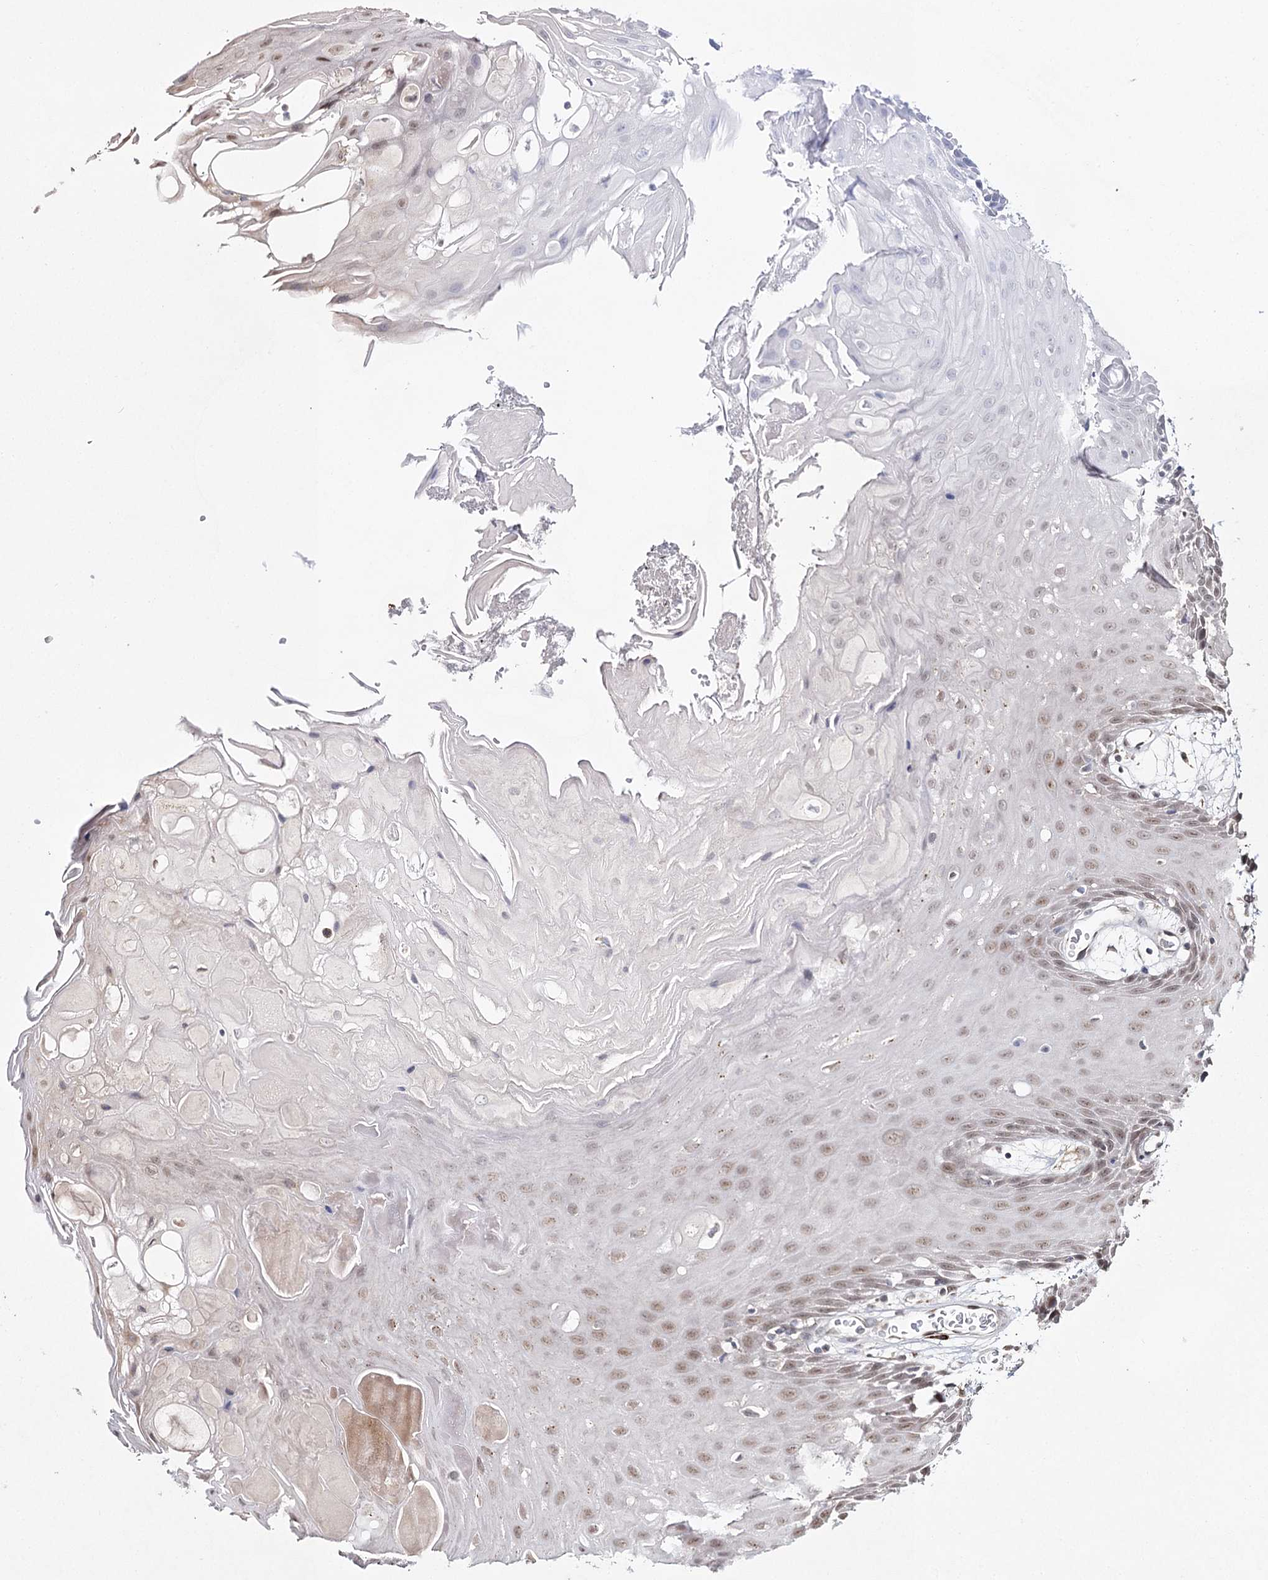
{"staining": {"intensity": "weak", "quantity": "25%-75%", "location": "nuclear"}, "tissue": "oral mucosa", "cell_type": "Squamous epithelial cells", "image_type": "normal", "snomed": [{"axis": "morphology", "description": "Normal tissue, NOS"}, {"axis": "topography", "description": "Skeletal muscle"}, {"axis": "topography", "description": "Oral tissue"}, {"axis": "topography", "description": "Salivary gland"}, {"axis": "topography", "description": "Peripheral nerve tissue"}], "caption": "A brown stain shows weak nuclear positivity of a protein in squamous epithelial cells of benign oral mucosa. (DAB (3,3'-diaminobenzidine) IHC with brightfield microscopy, high magnification).", "gene": "TRNT1", "patient": {"sex": "male", "age": 54}}